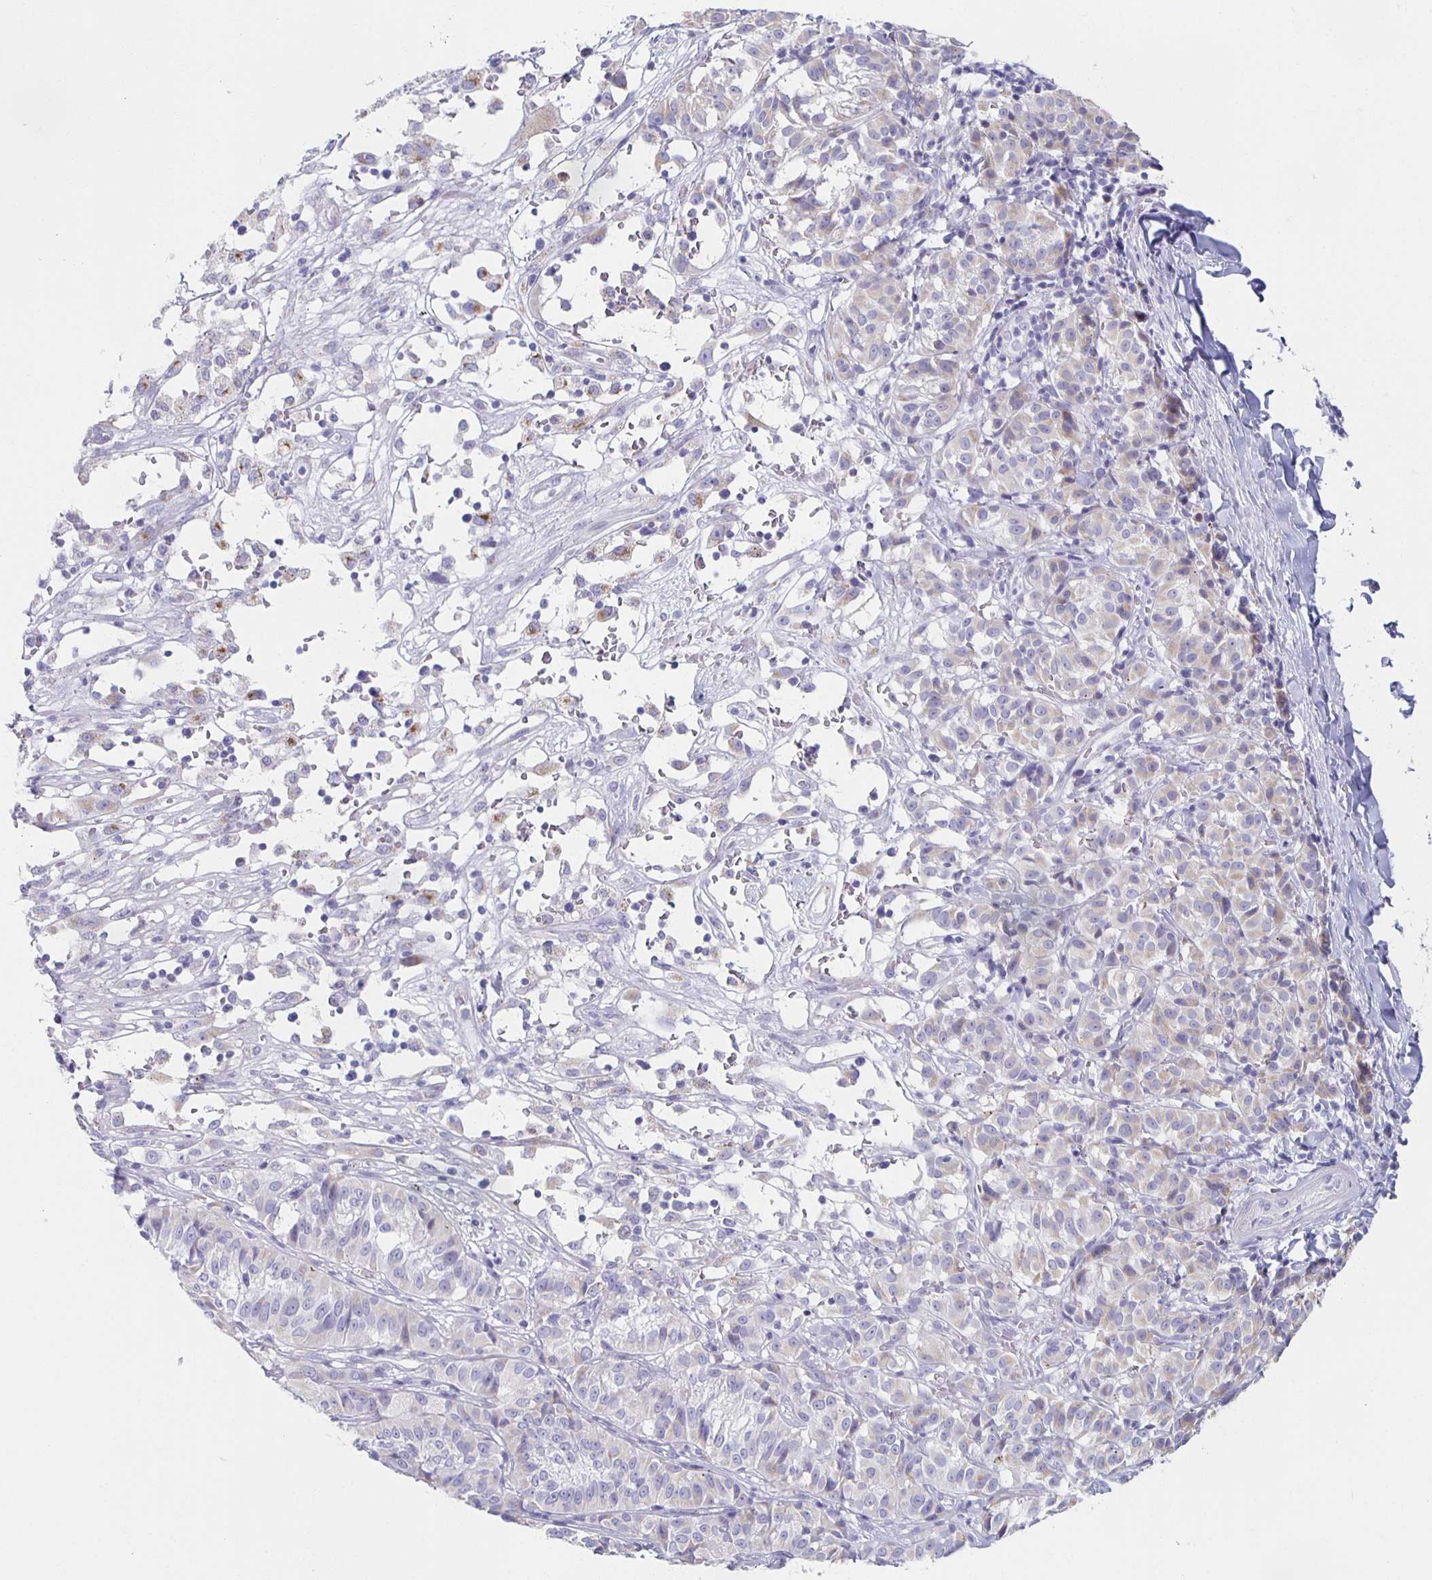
{"staining": {"intensity": "weak", "quantity": "<25%", "location": "cytoplasmic/membranous"}, "tissue": "melanoma", "cell_type": "Tumor cells", "image_type": "cancer", "snomed": [{"axis": "morphology", "description": "Malignant melanoma, NOS"}, {"axis": "topography", "description": "Skin"}], "caption": "IHC image of neoplastic tissue: human melanoma stained with DAB (3,3'-diaminobenzidine) reveals no significant protein staining in tumor cells.", "gene": "TEX44", "patient": {"sex": "female", "age": 72}}